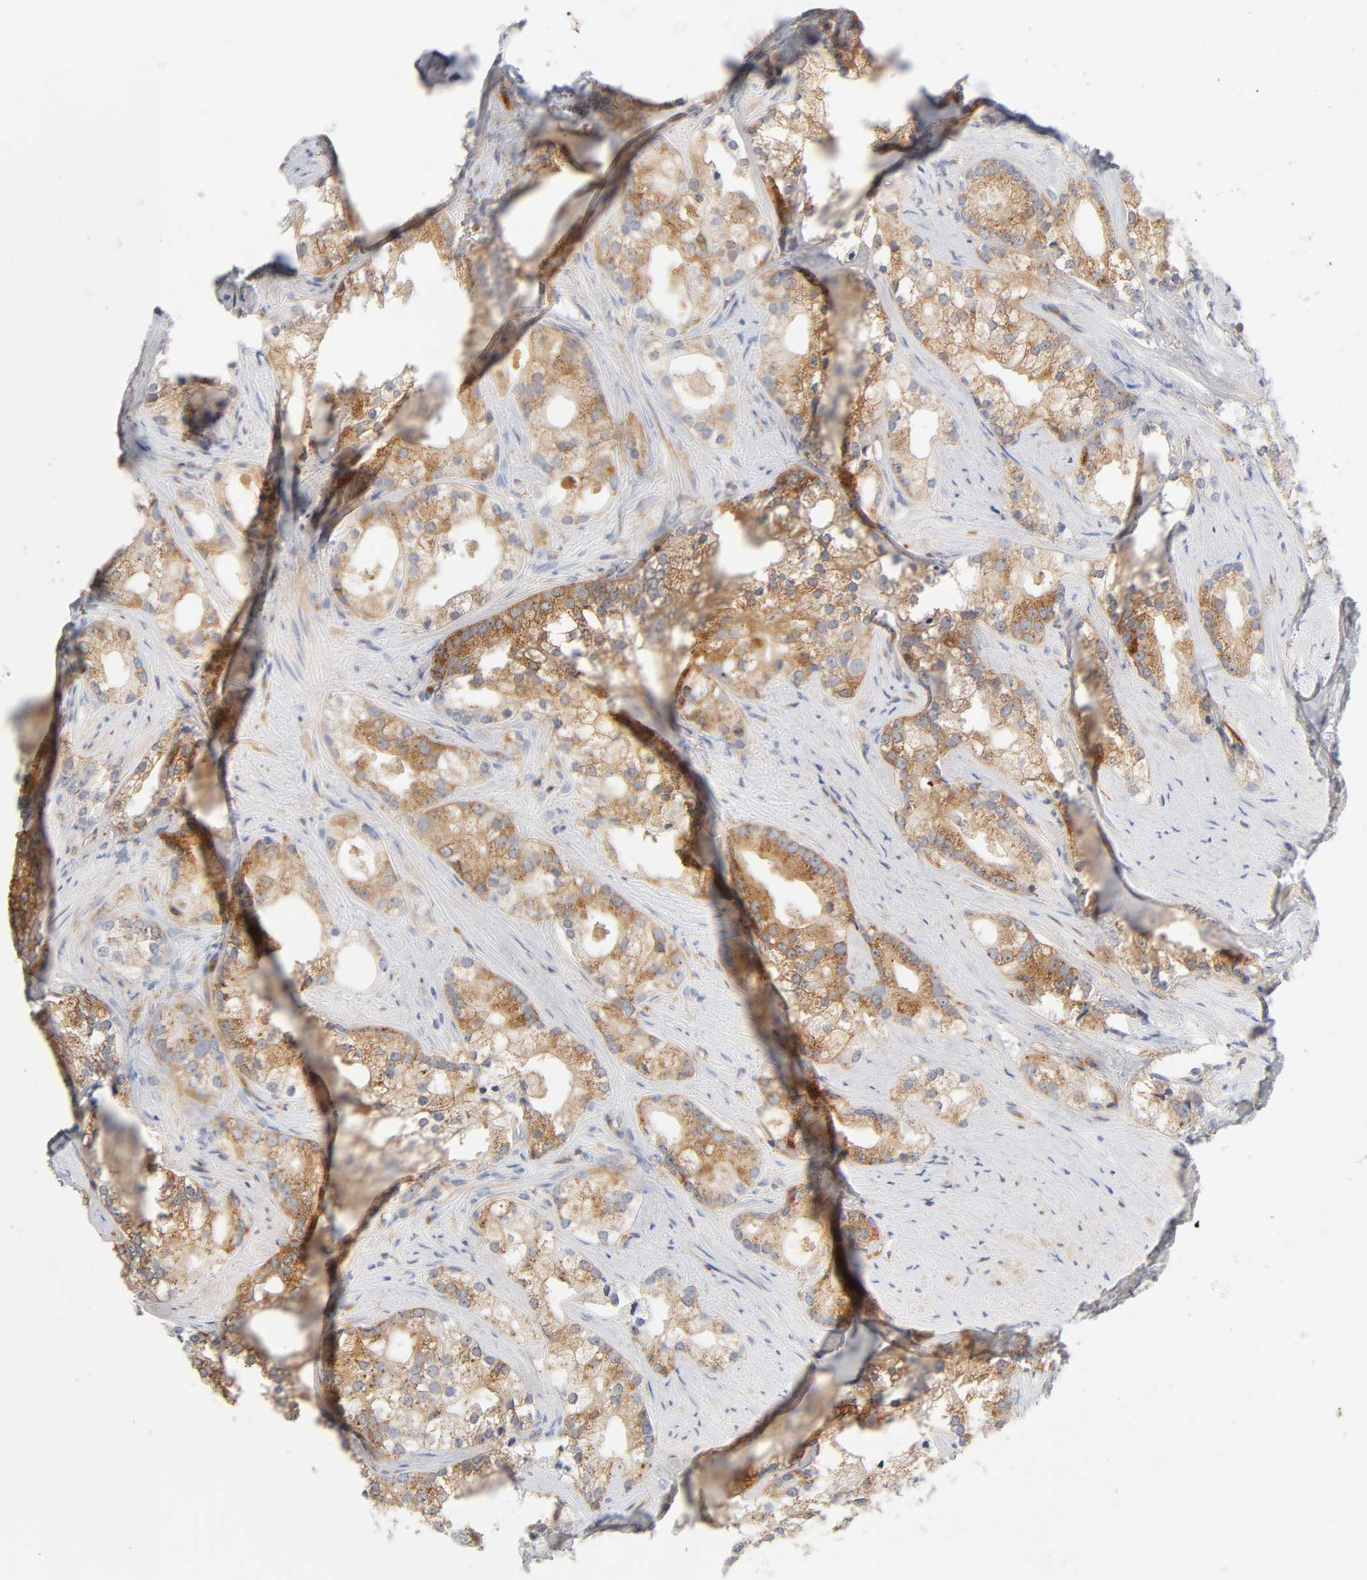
{"staining": {"intensity": "moderate", "quantity": ">75%", "location": "cytoplasmic/membranous"}, "tissue": "prostate cancer", "cell_type": "Tumor cells", "image_type": "cancer", "snomed": [{"axis": "morphology", "description": "Adenocarcinoma, Low grade"}, {"axis": "topography", "description": "Prostate"}], "caption": "Protein staining exhibits moderate cytoplasmic/membranous positivity in approximately >75% of tumor cells in prostate cancer (low-grade adenocarcinoma).", "gene": "CD2AP", "patient": {"sex": "male", "age": 58}}